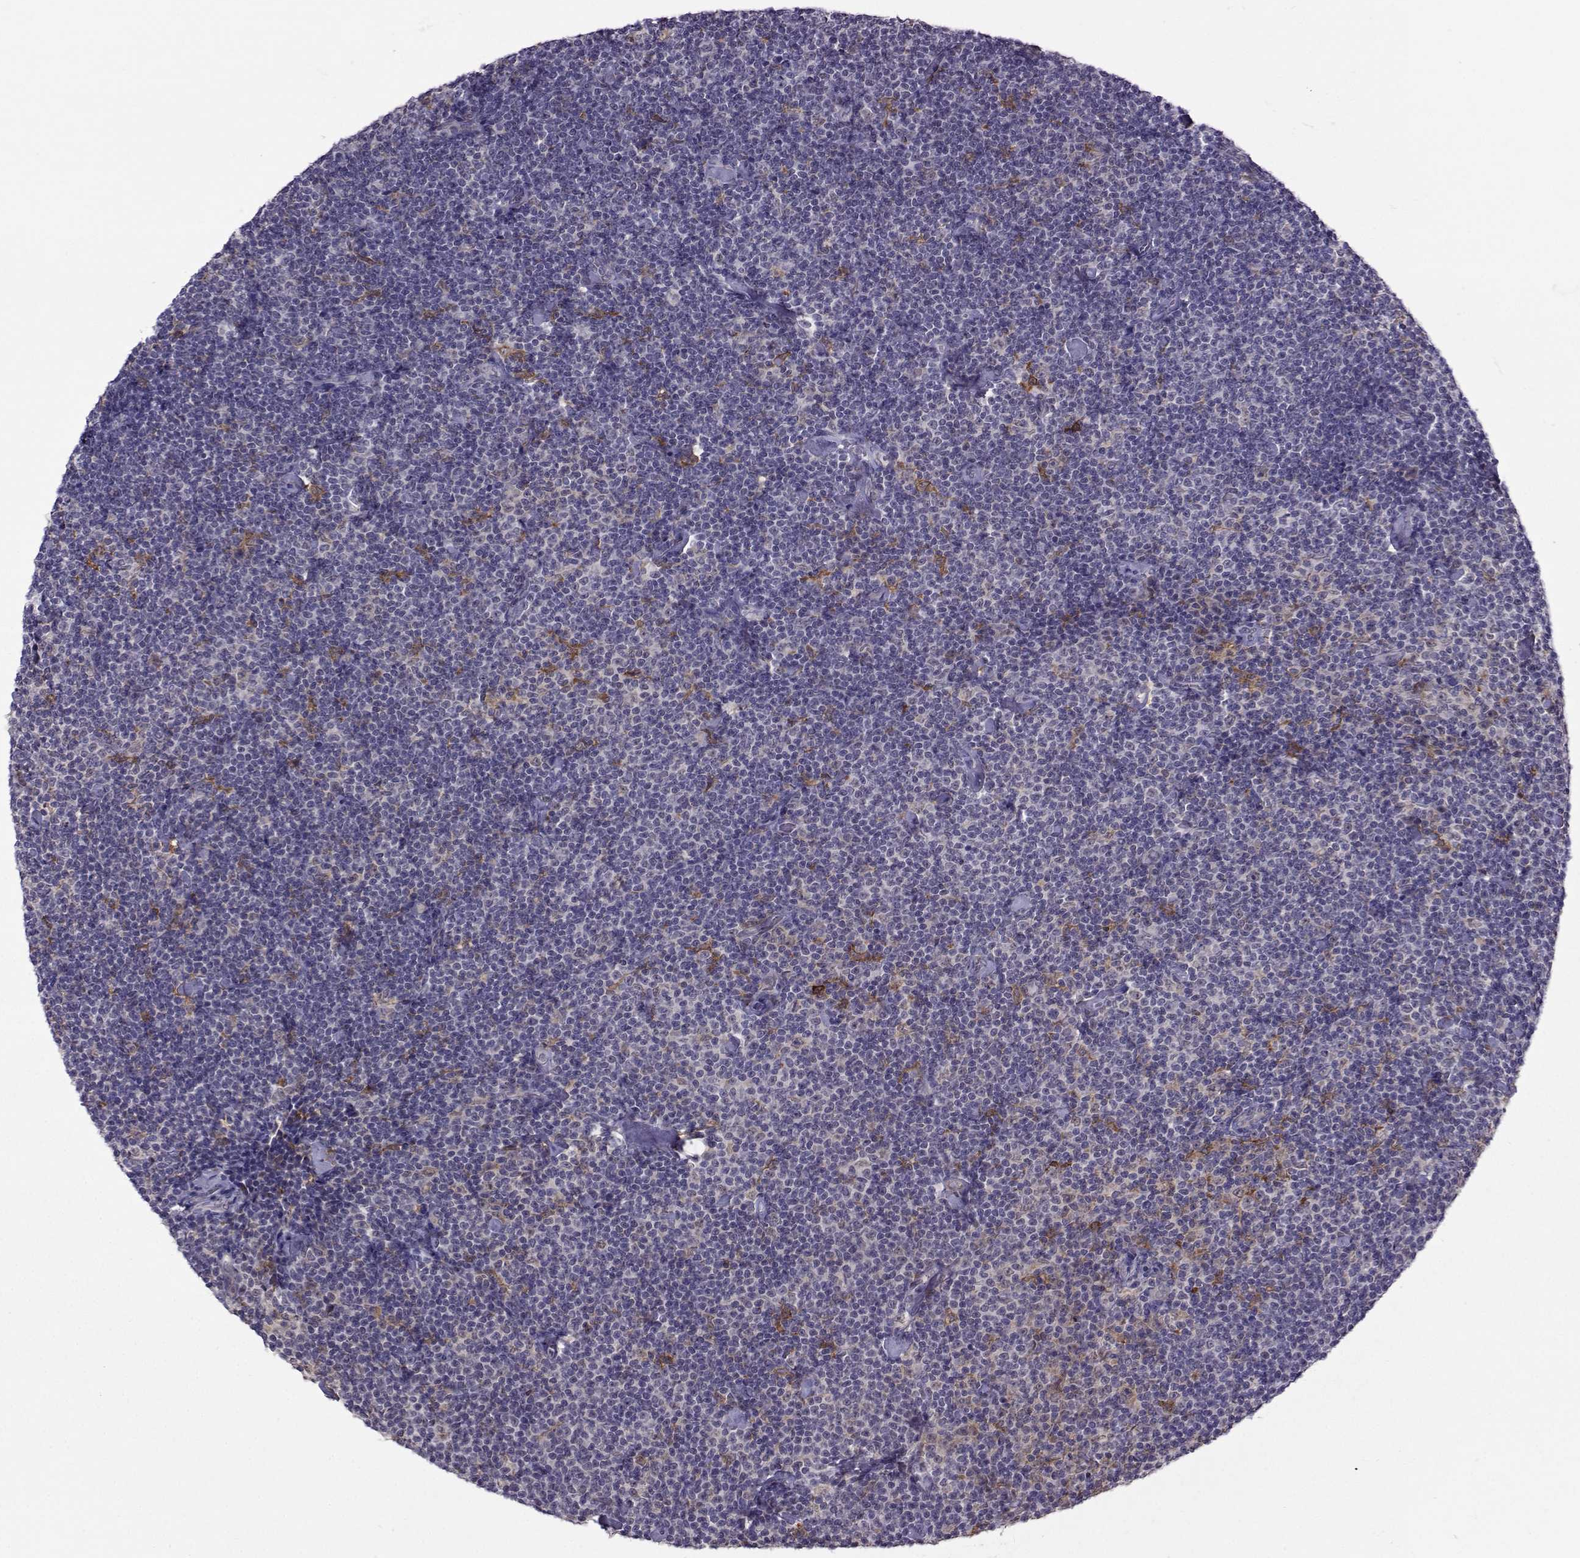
{"staining": {"intensity": "negative", "quantity": "none", "location": "none"}, "tissue": "lymphoma", "cell_type": "Tumor cells", "image_type": "cancer", "snomed": [{"axis": "morphology", "description": "Malignant lymphoma, non-Hodgkin's type, Low grade"}, {"axis": "topography", "description": "Lymph node"}], "caption": "Immunohistochemistry image of human low-grade malignant lymphoma, non-Hodgkin's type stained for a protein (brown), which exhibits no expression in tumor cells.", "gene": "DDX20", "patient": {"sex": "male", "age": 81}}